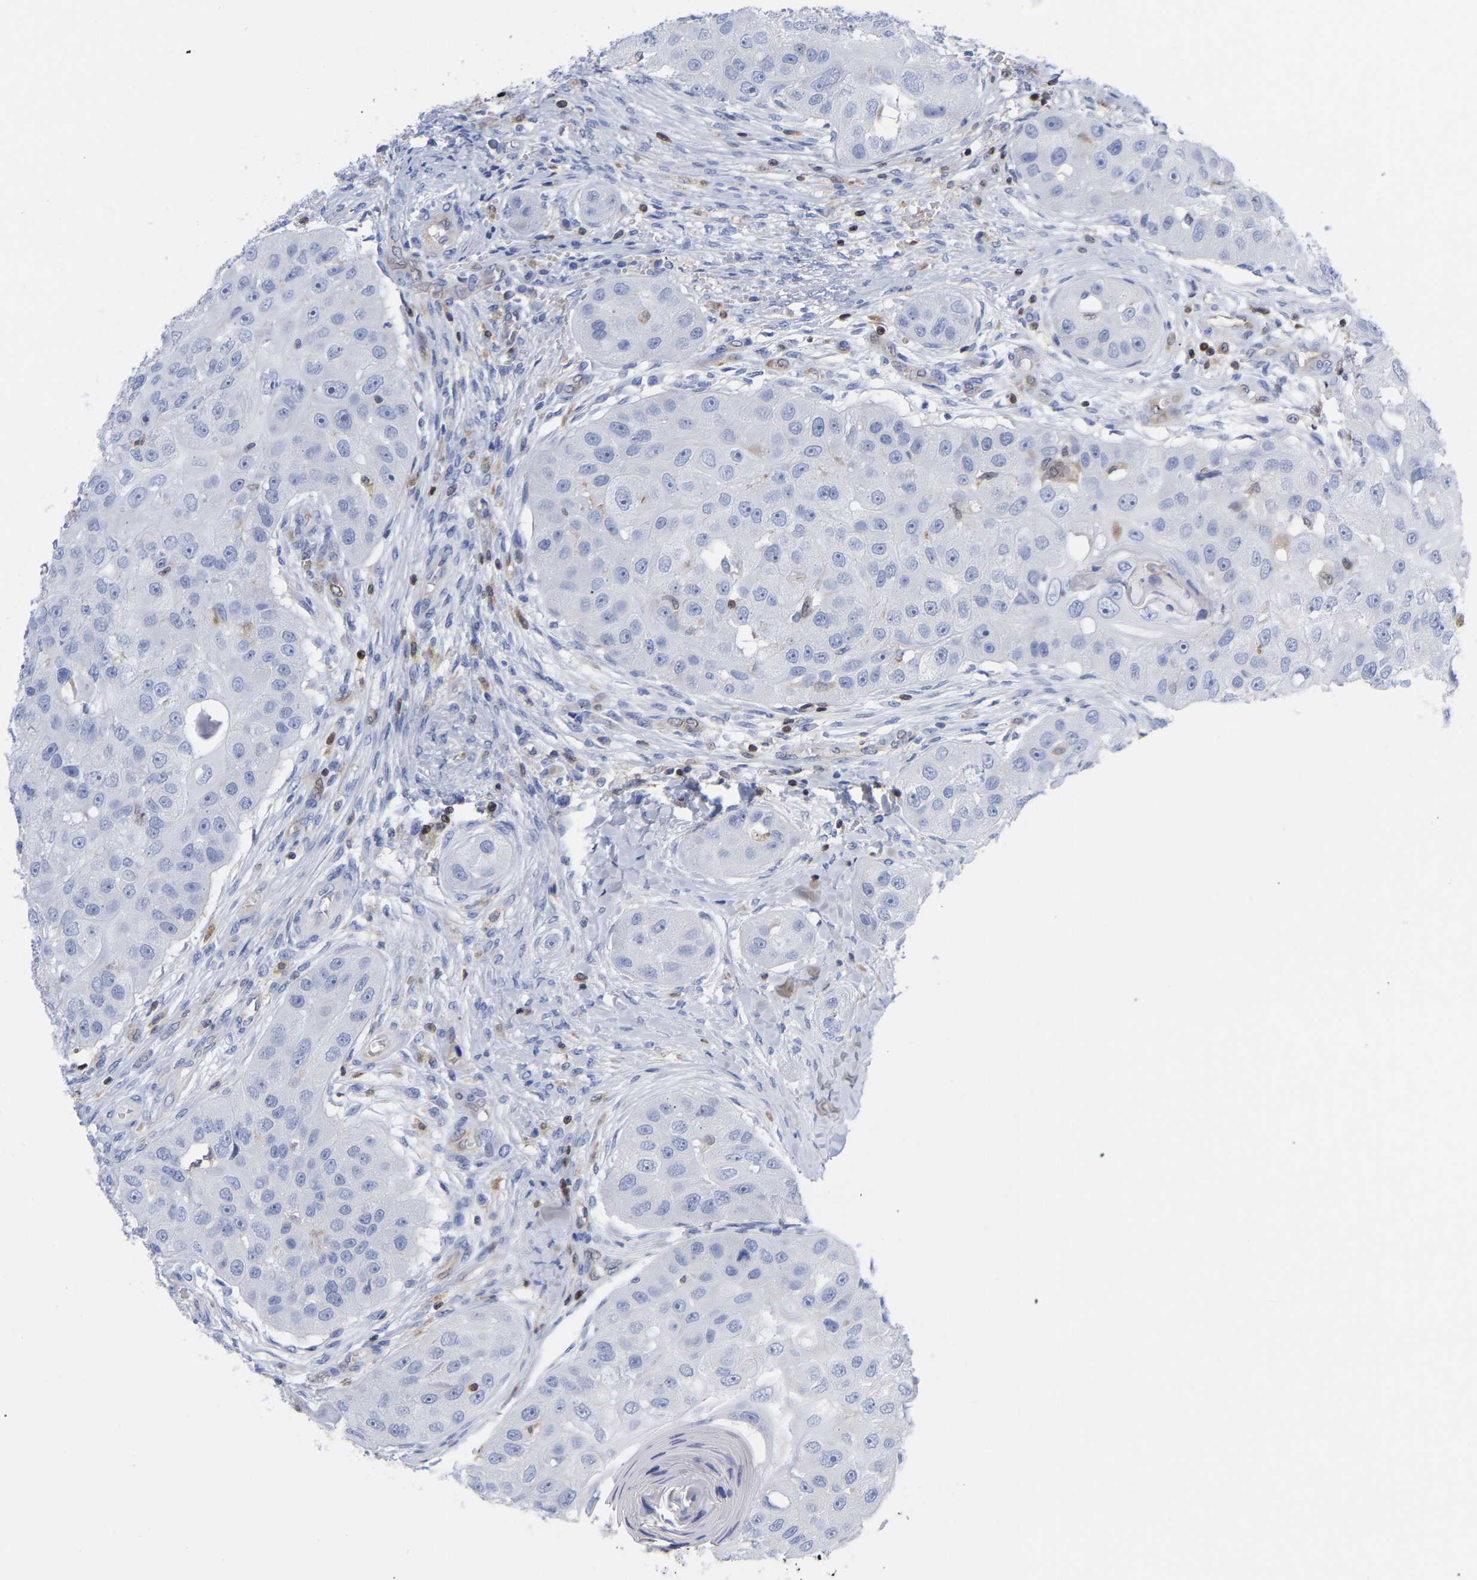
{"staining": {"intensity": "negative", "quantity": "none", "location": "none"}, "tissue": "head and neck cancer", "cell_type": "Tumor cells", "image_type": "cancer", "snomed": [{"axis": "morphology", "description": "Normal tissue, NOS"}, {"axis": "morphology", "description": "Squamous cell carcinoma, NOS"}, {"axis": "topography", "description": "Skeletal muscle"}, {"axis": "topography", "description": "Head-Neck"}], "caption": "The image exhibits no staining of tumor cells in head and neck cancer.", "gene": "GIMAP4", "patient": {"sex": "male", "age": 51}}